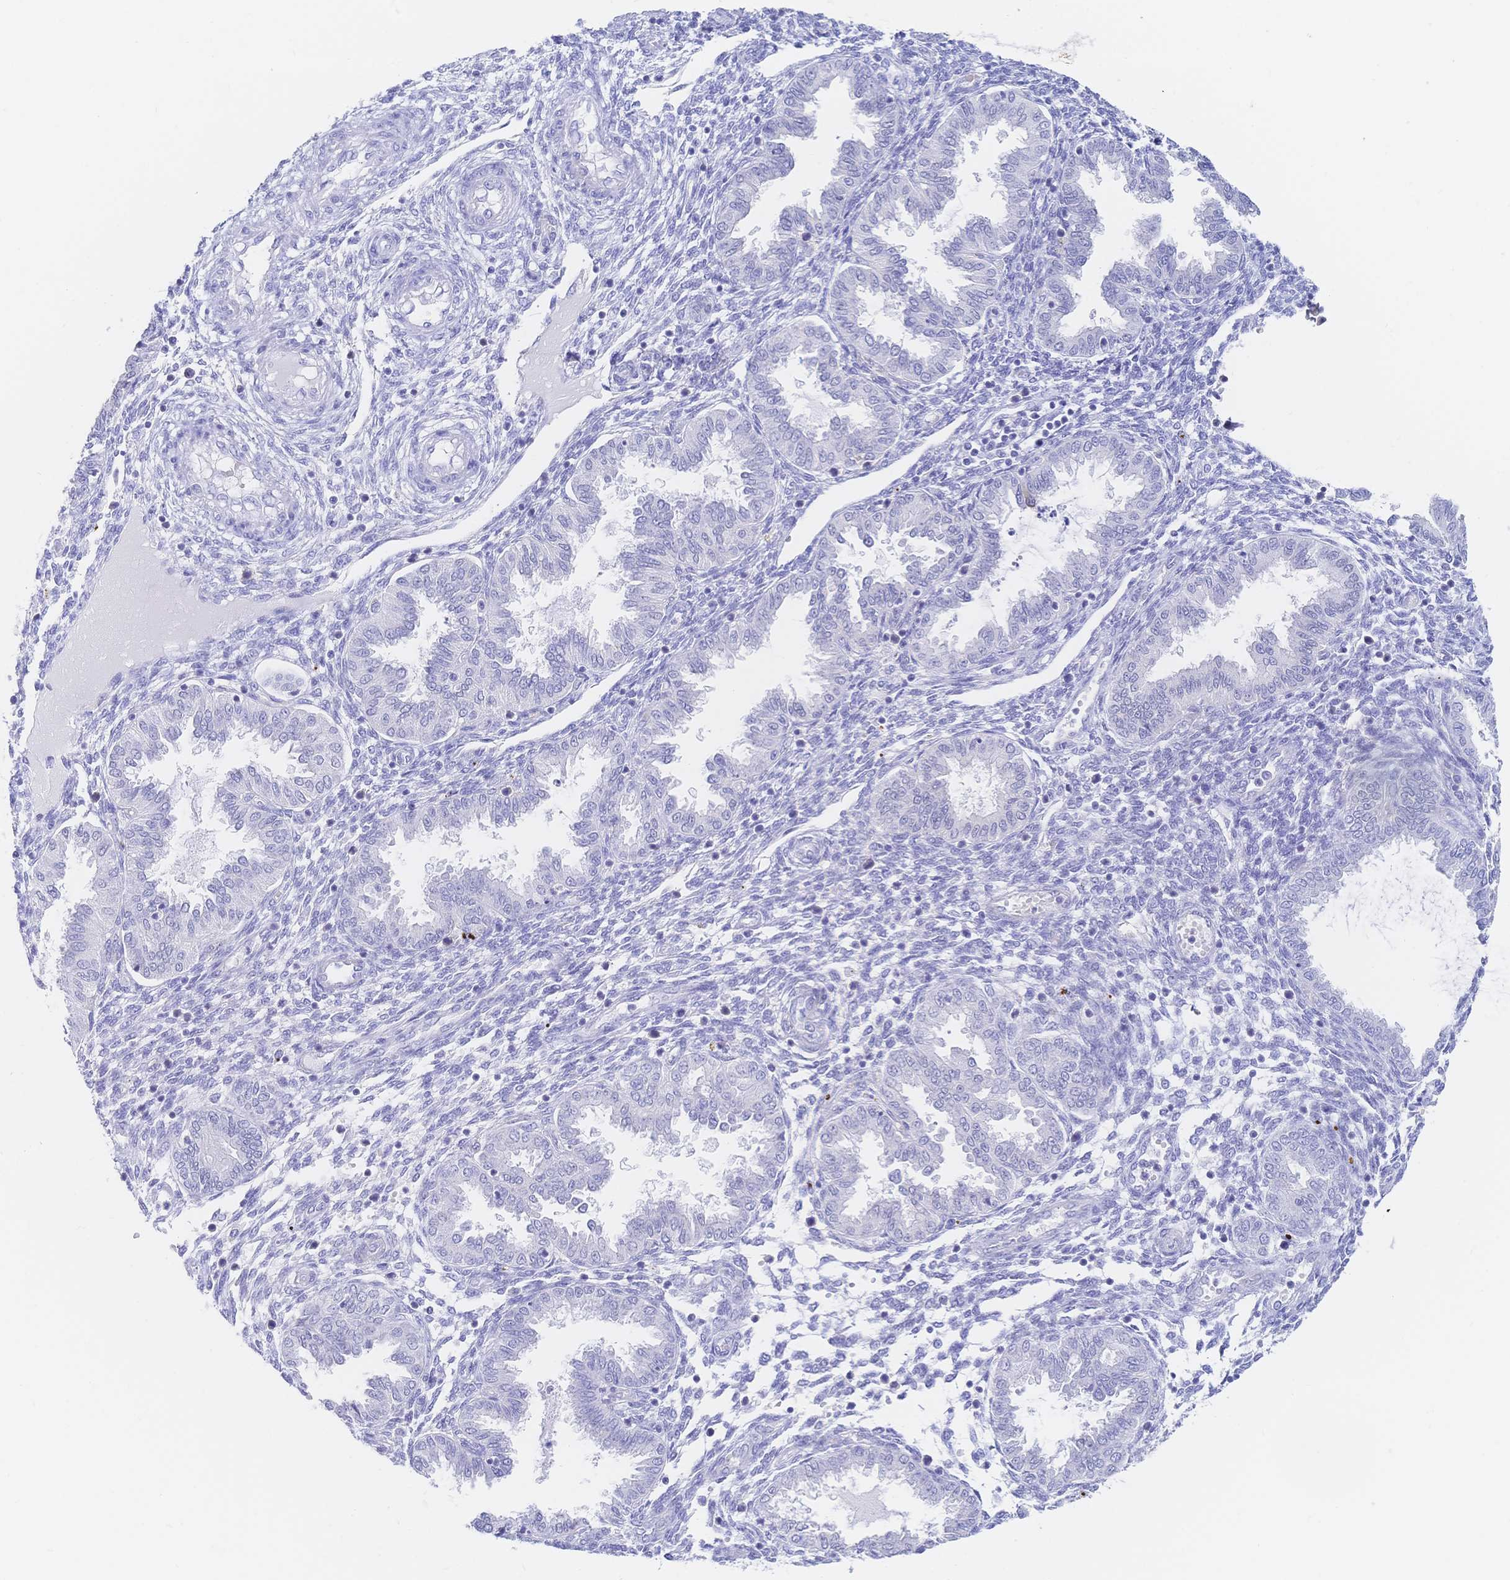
{"staining": {"intensity": "negative", "quantity": "none", "location": "none"}, "tissue": "endometrium", "cell_type": "Cells in endometrial stroma", "image_type": "normal", "snomed": [{"axis": "morphology", "description": "Normal tissue, NOS"}, {"axis": "topography", "description": "Endometrium"}], "caption": "A micrograph of endometrium stained for a protein demonstrates no brown staining in cells in endometrial stroma.", "gene": "RRM1", "patient": {"sex": "female", "age": 33}}